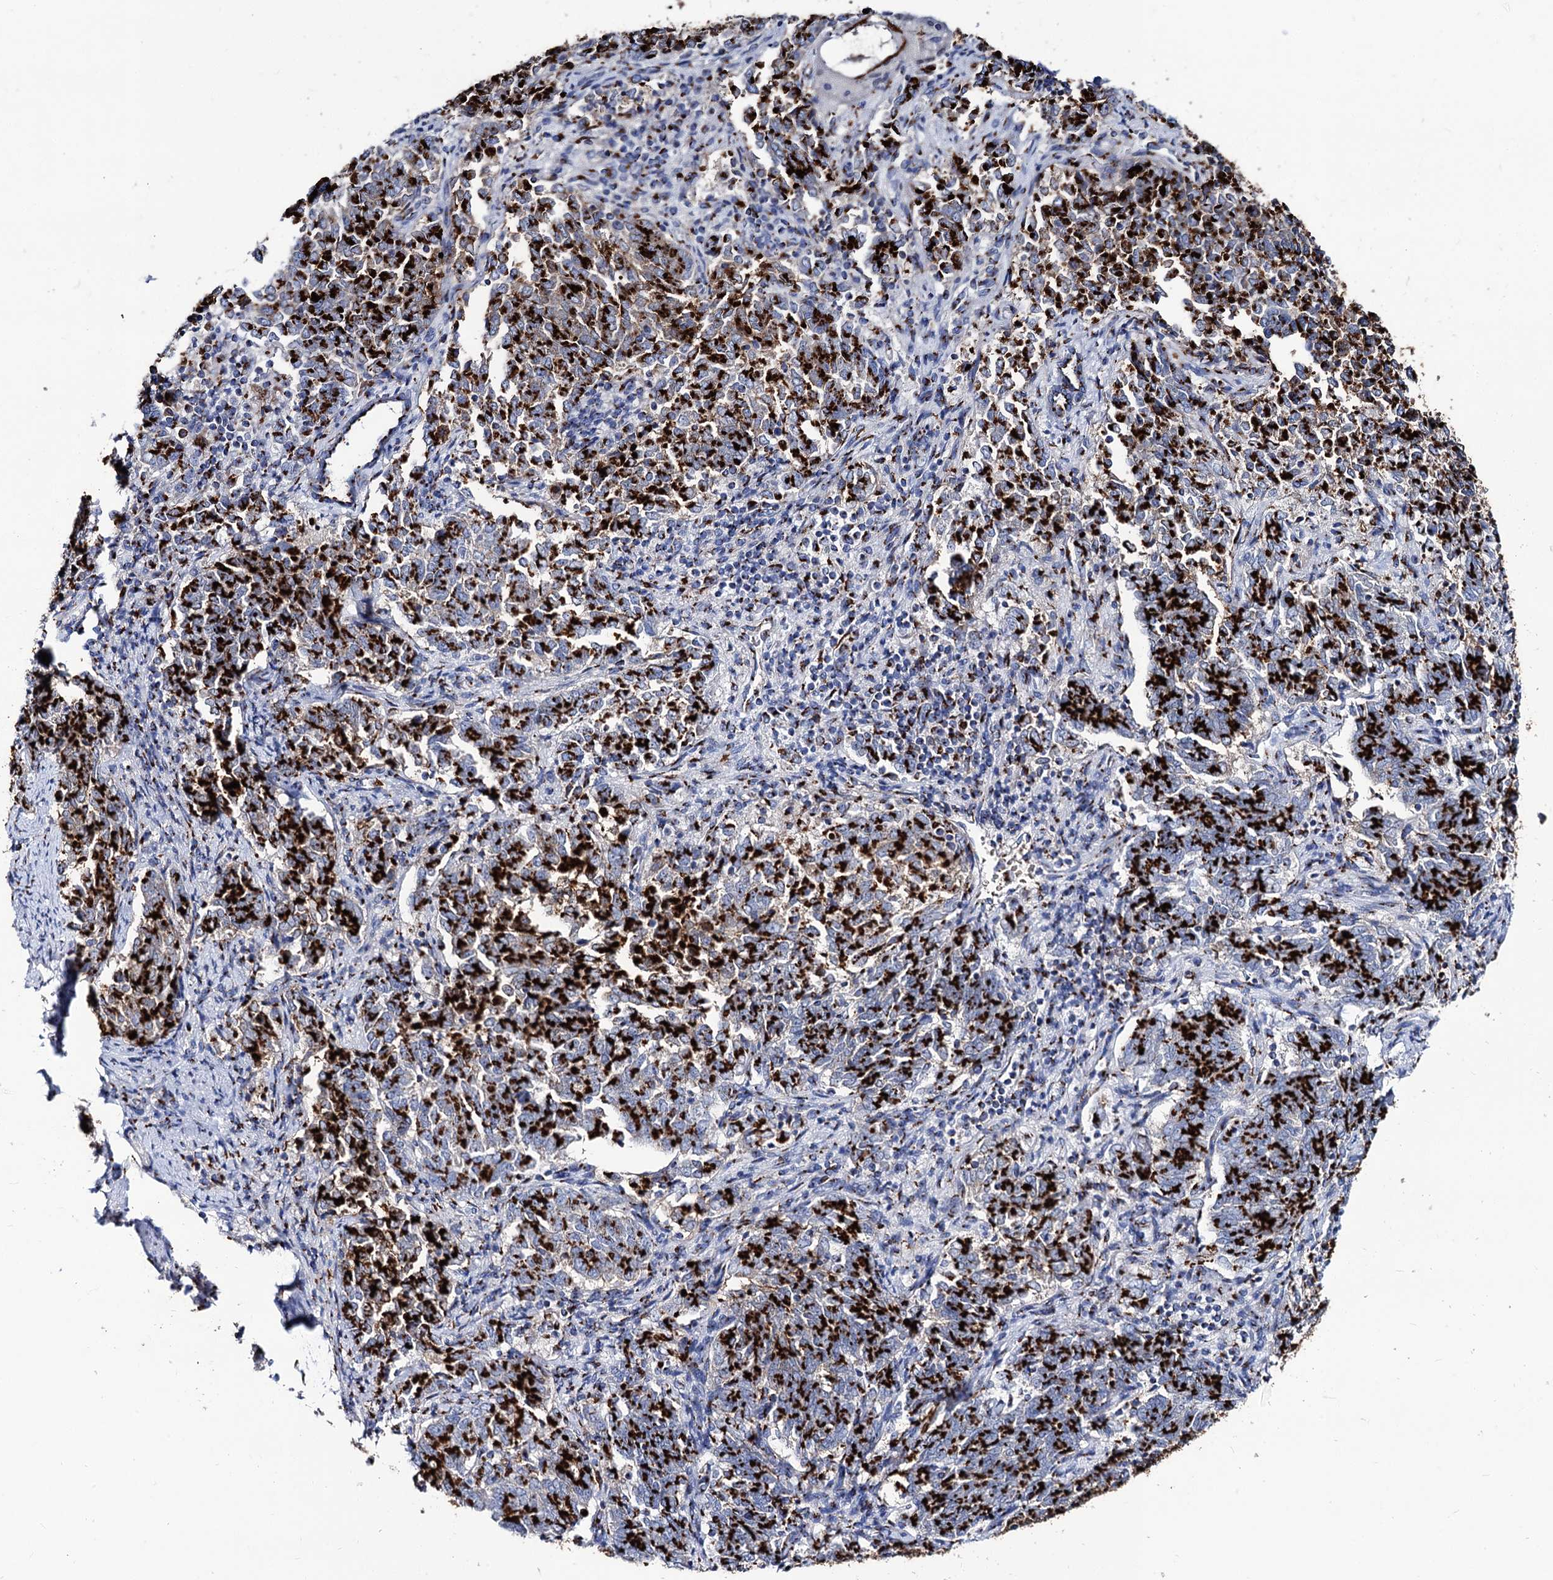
{"staining": {"intensity": "strong", "quantity": ">75%", "location": "cytoplasmic/membranous"}, "tissue": "endometrial cancer", "cell_type": "Tumor cells", "image_type": "cancer", "snomed": [{"axis": "morphology", "description": "Adenocarcinoma, NOS"}, {"axis": "topography", "description": "Endometrium"}], "caption": "A brown stain highlights strong cytoplasmic/membranous expression of a protein in adenocarcinoma (endometrial) tumor cells.", "gene": "TM9SF3", "patient": {"sex": "female", "age": 80}}